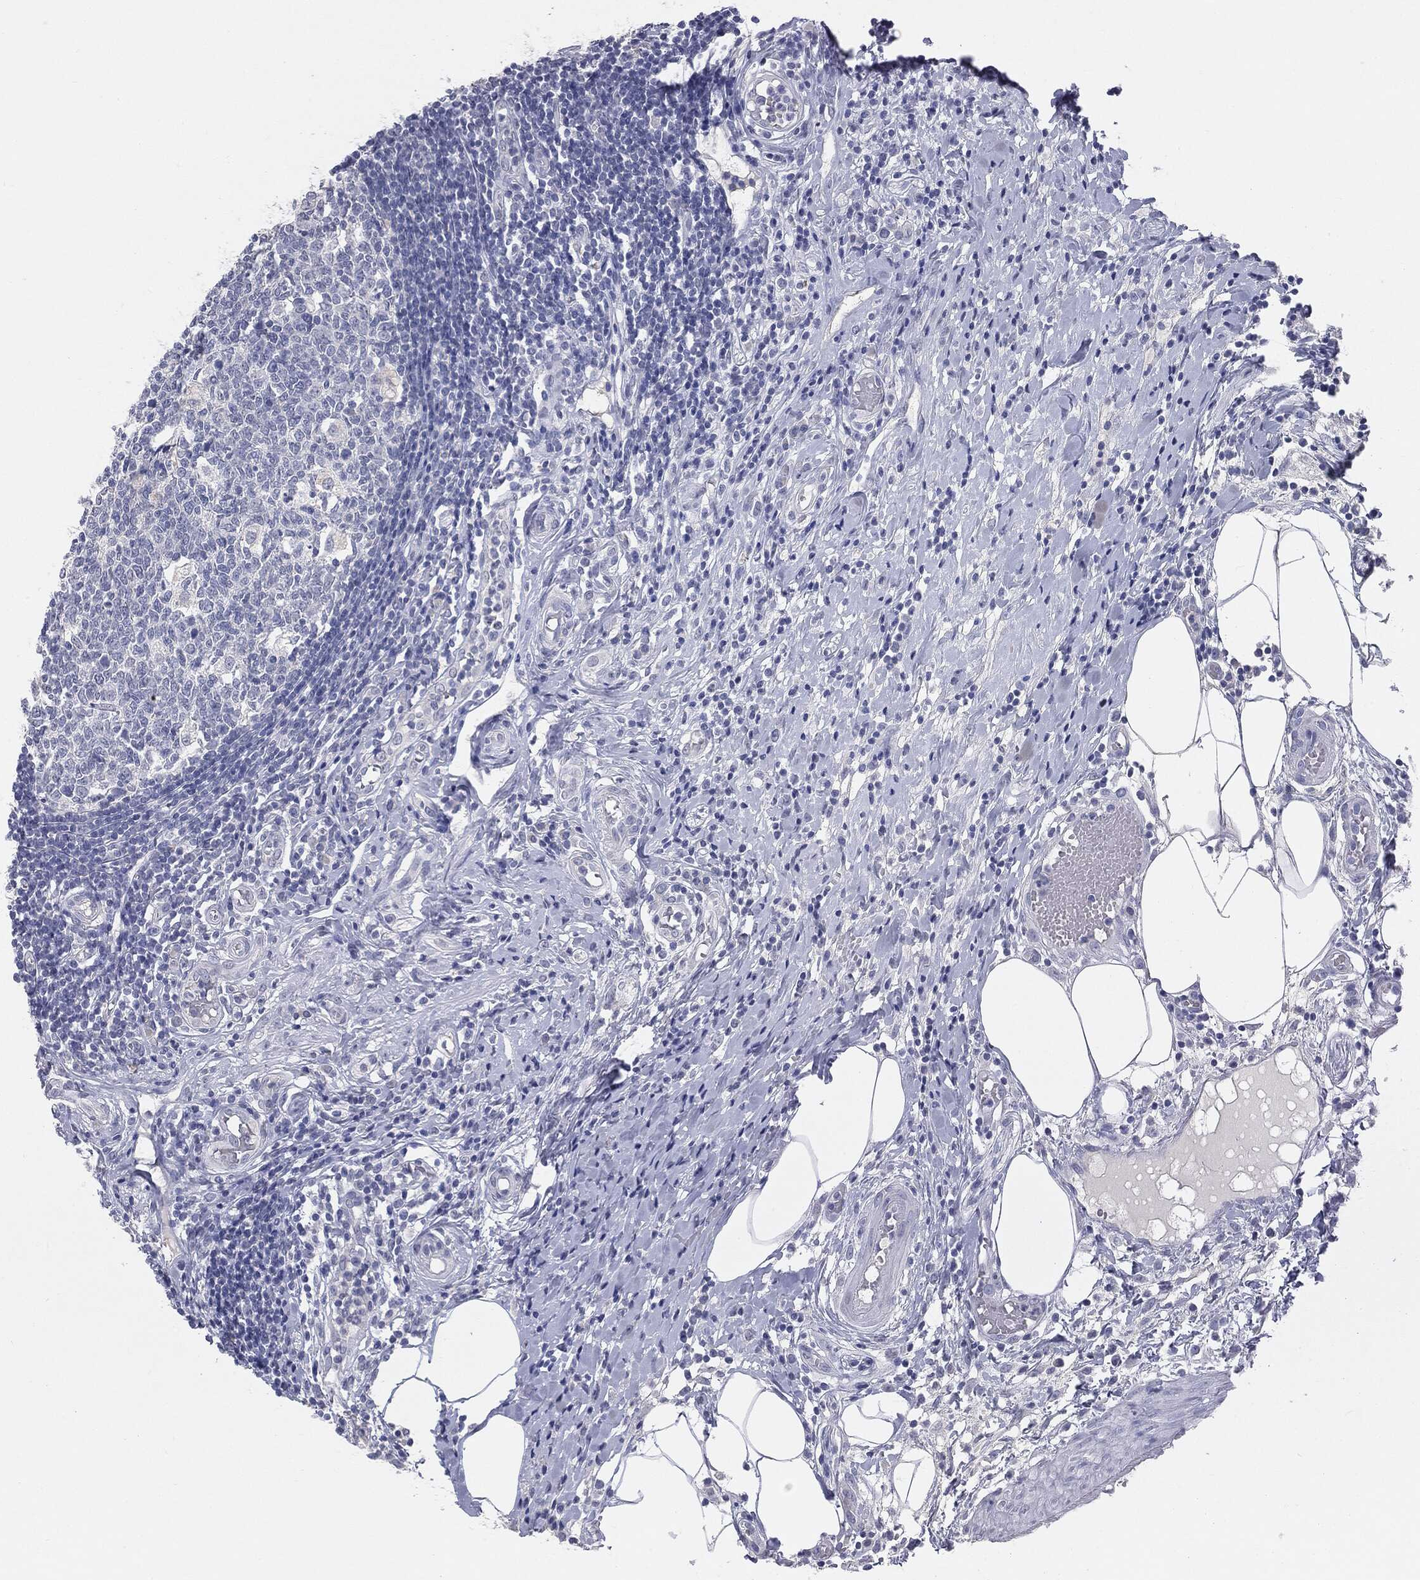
{"staining": {"intensity": "strong", "quantity": "25%-75%", "location": "cytoplasmic/membranous"}, "tissue": "appendix", "cell_type": "Glandular cells", "image_type": "normal", "snomed": [{"axis": "morphology", "description": "Normal tissue, NOS"}, {"axis": "morphology", "description": "Inflammation, NOS"}, {"axis": "topography", "description": "Appendix"}], "caption": "This is an image of immunohistochemistry staining of benign appendix, which shows strong staining in the cytoplasmic/membranous of glandular cells.", "gene": "MUC1", "patient": {"sex": "male", "age": 16}}